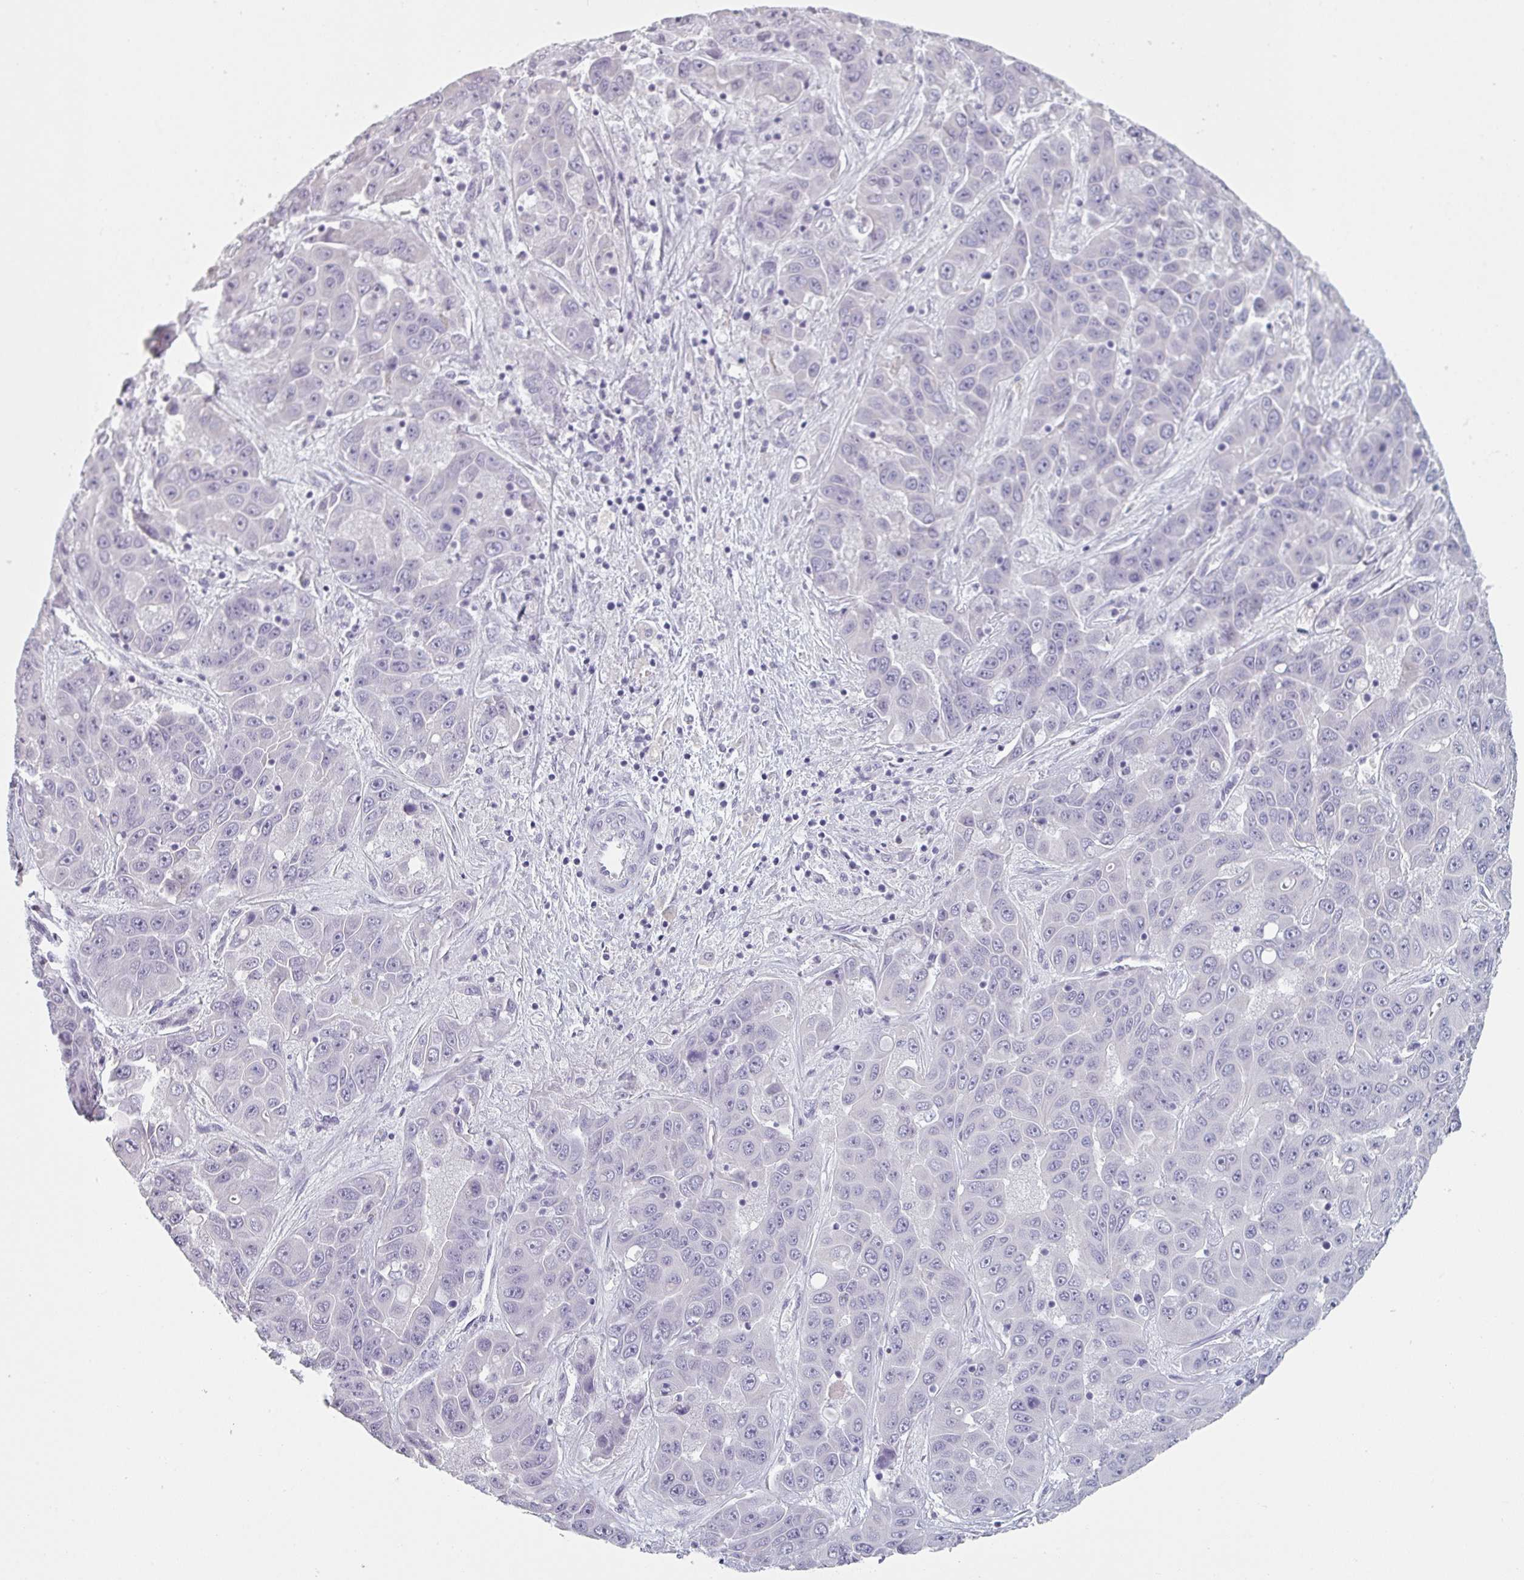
{"staining": {"intensity": "negative", "quantity": "none", "location": "none"}, "tissue": "liver cancer", "cell_type": "Tumor cells", "image_type": "cancer", "snomed": [{"axis": "morphology", "description": "Cholangiocarcinoma"}, {"axis": "topography", "description": "Liver"}], "caption": "High power microscopy micrograph of an immunohistochemistry (IHC) photomicrograph of liver cholangiocarcinoma, revealing no significant positivity in tumor cells.", "gene": "SFTPA1", "patient": {"sex": "female", "age": 52}}